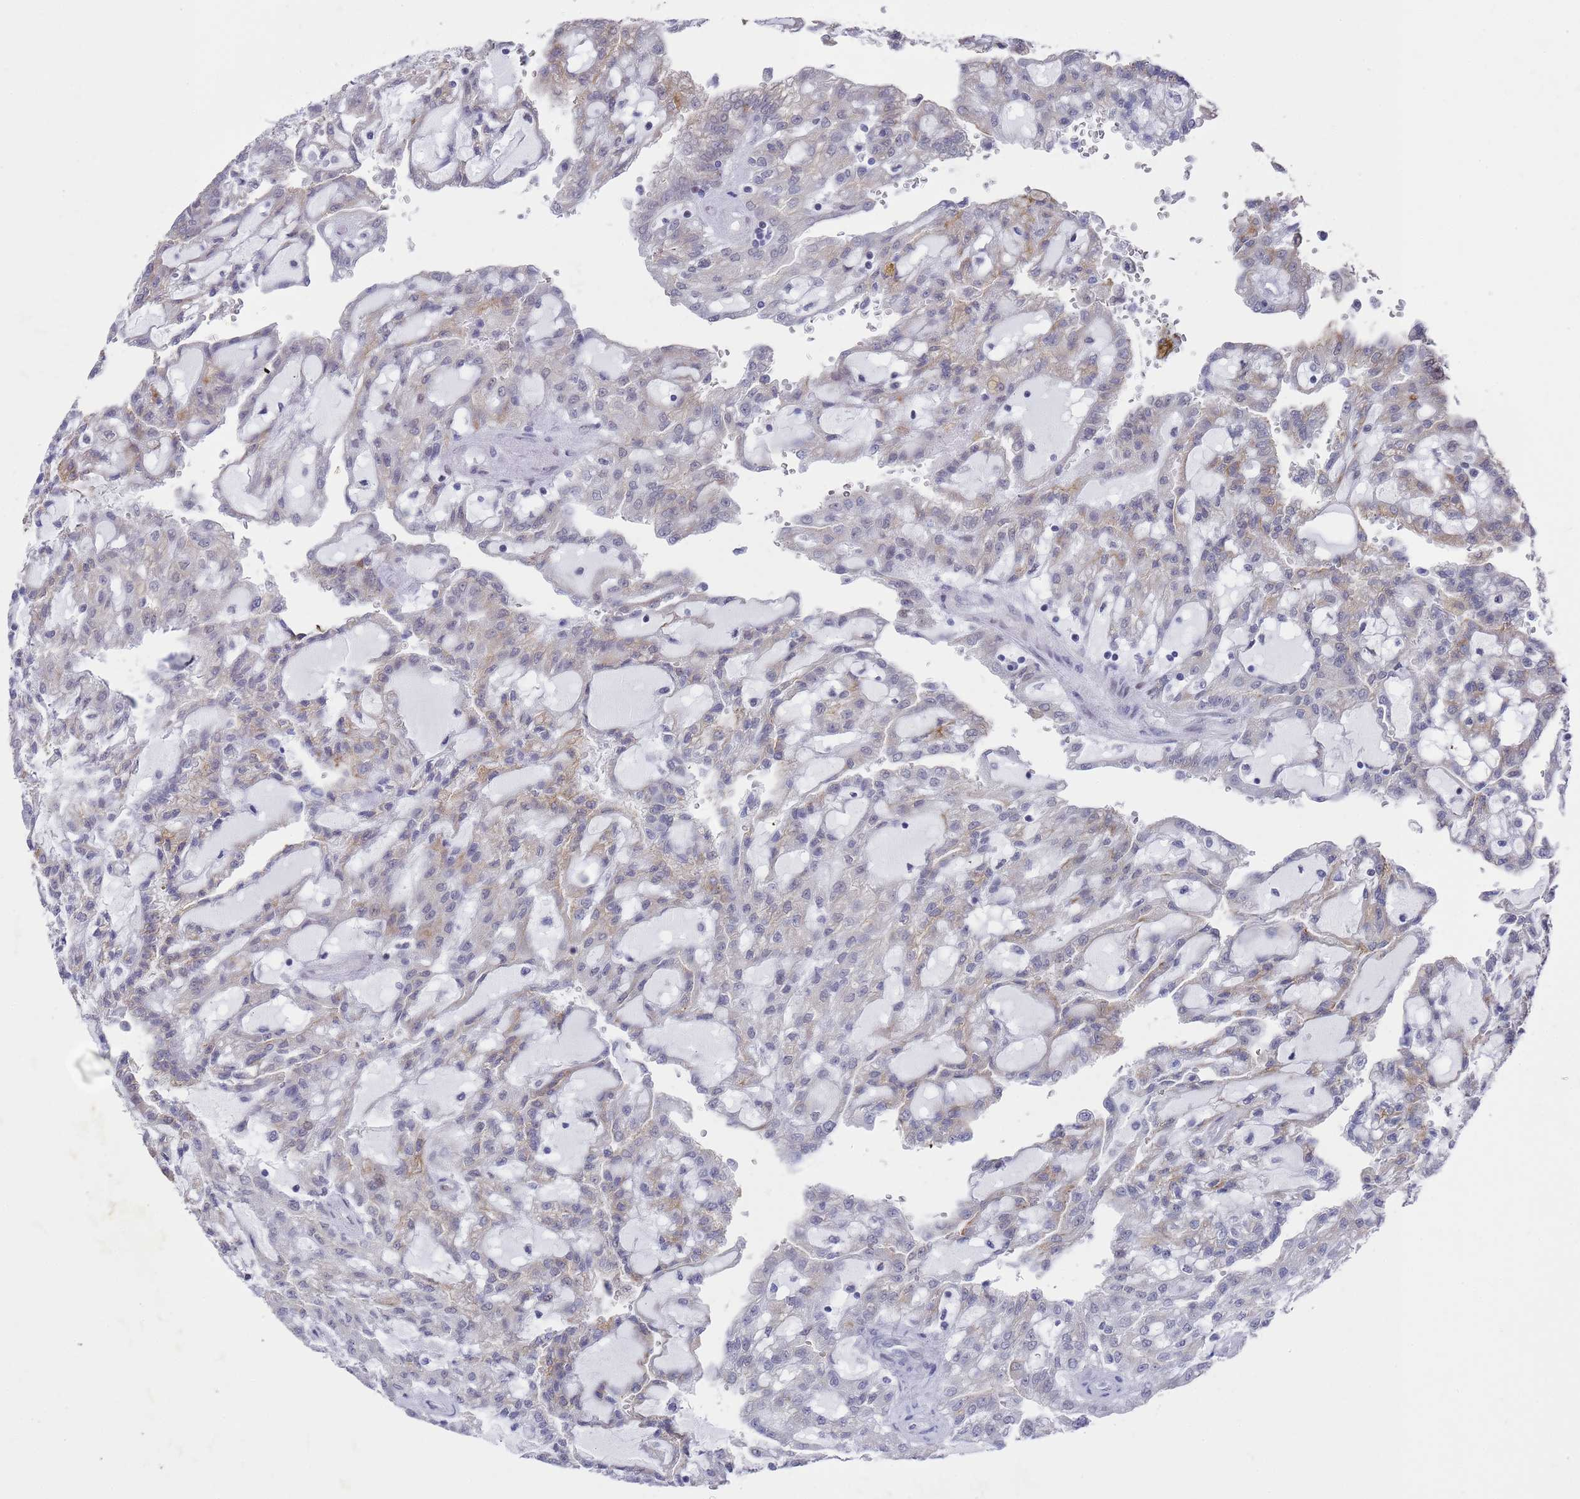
{"staining": {"intensity": "negative", "quantity": "none", "location": "none"}, "tissue": "renal cancer", "cell_type": "Tumor cells", "image_type": "cancer", "snomed": [{"axis": "morphology", "description": "Adenocarcinoma, NOS"}, {"axis": "topography", "description": "Kidney"}], "caption": "Immunohistochemistry (IHC) histopathology image of renal cancer stained for a protein (brown), which demonstrates no positivity in tumor cells.", "gene": "COPS6", "patient": {"sex": "male", "age": 63}}